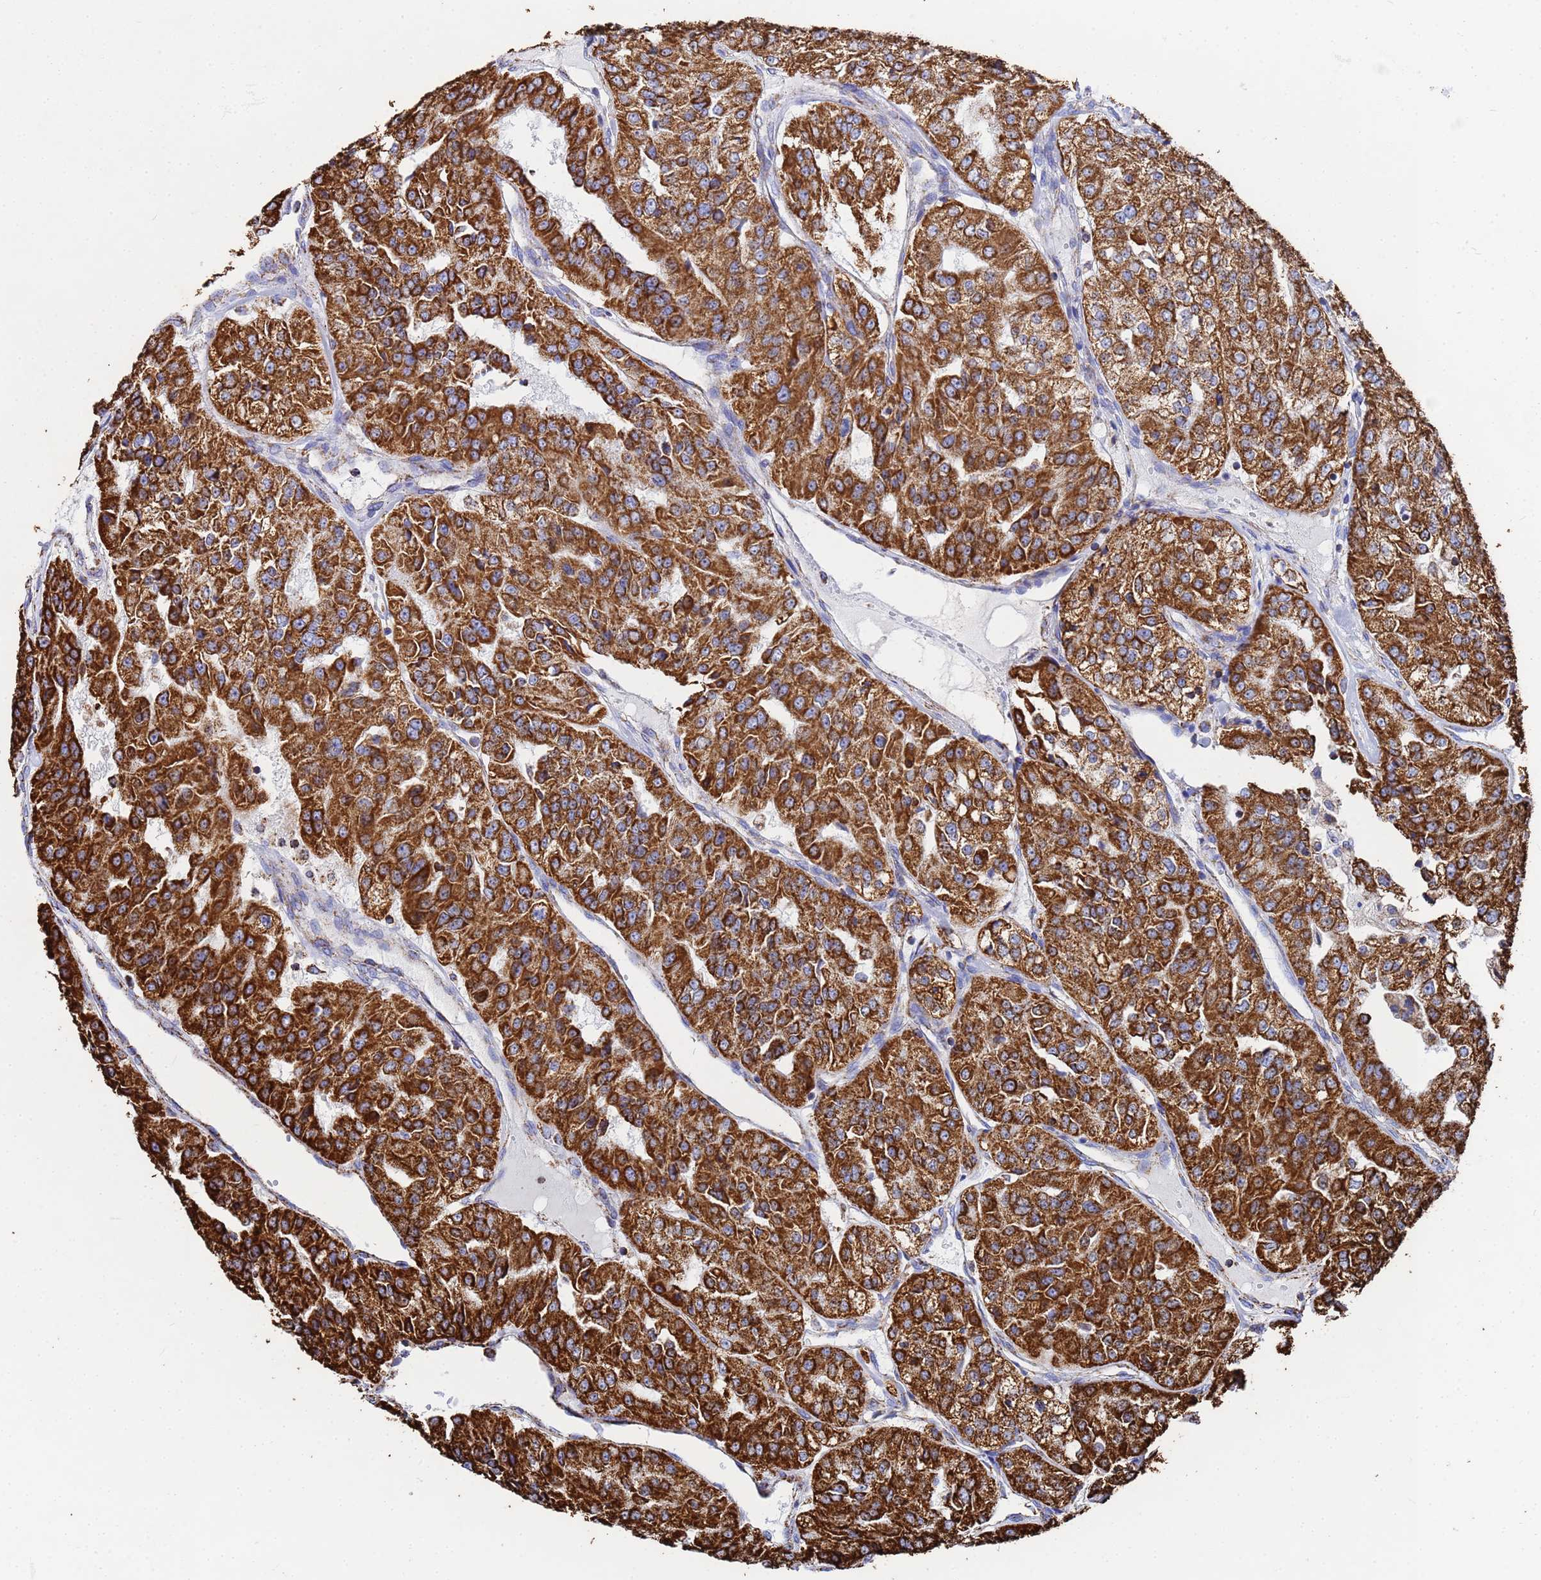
{"staining": {"intensity": "strong", "quantity": ">75%", "location": "cytoplasmic/membranous"}, "tissue": "renal cancer", "cell_type": "Tumor cells", "image_type": "cancer", "snomed": [{"axis": "morphology", "description": "Adenocarcinoma, NOS"}, {"axis": "topography", "description": "Kidney"}], "caption": "Protein staining of renal adenocarcinoma tissue displays strong cytoplasmic/membranous staining in approximately >75% of tumor cells. (DAB (3,3'-diaminobenzidine) IHC, brown staining for protein, blue staining for nuclei).", "gene": "GLUD1", "patient": {"sex": "female", "age": 63}}